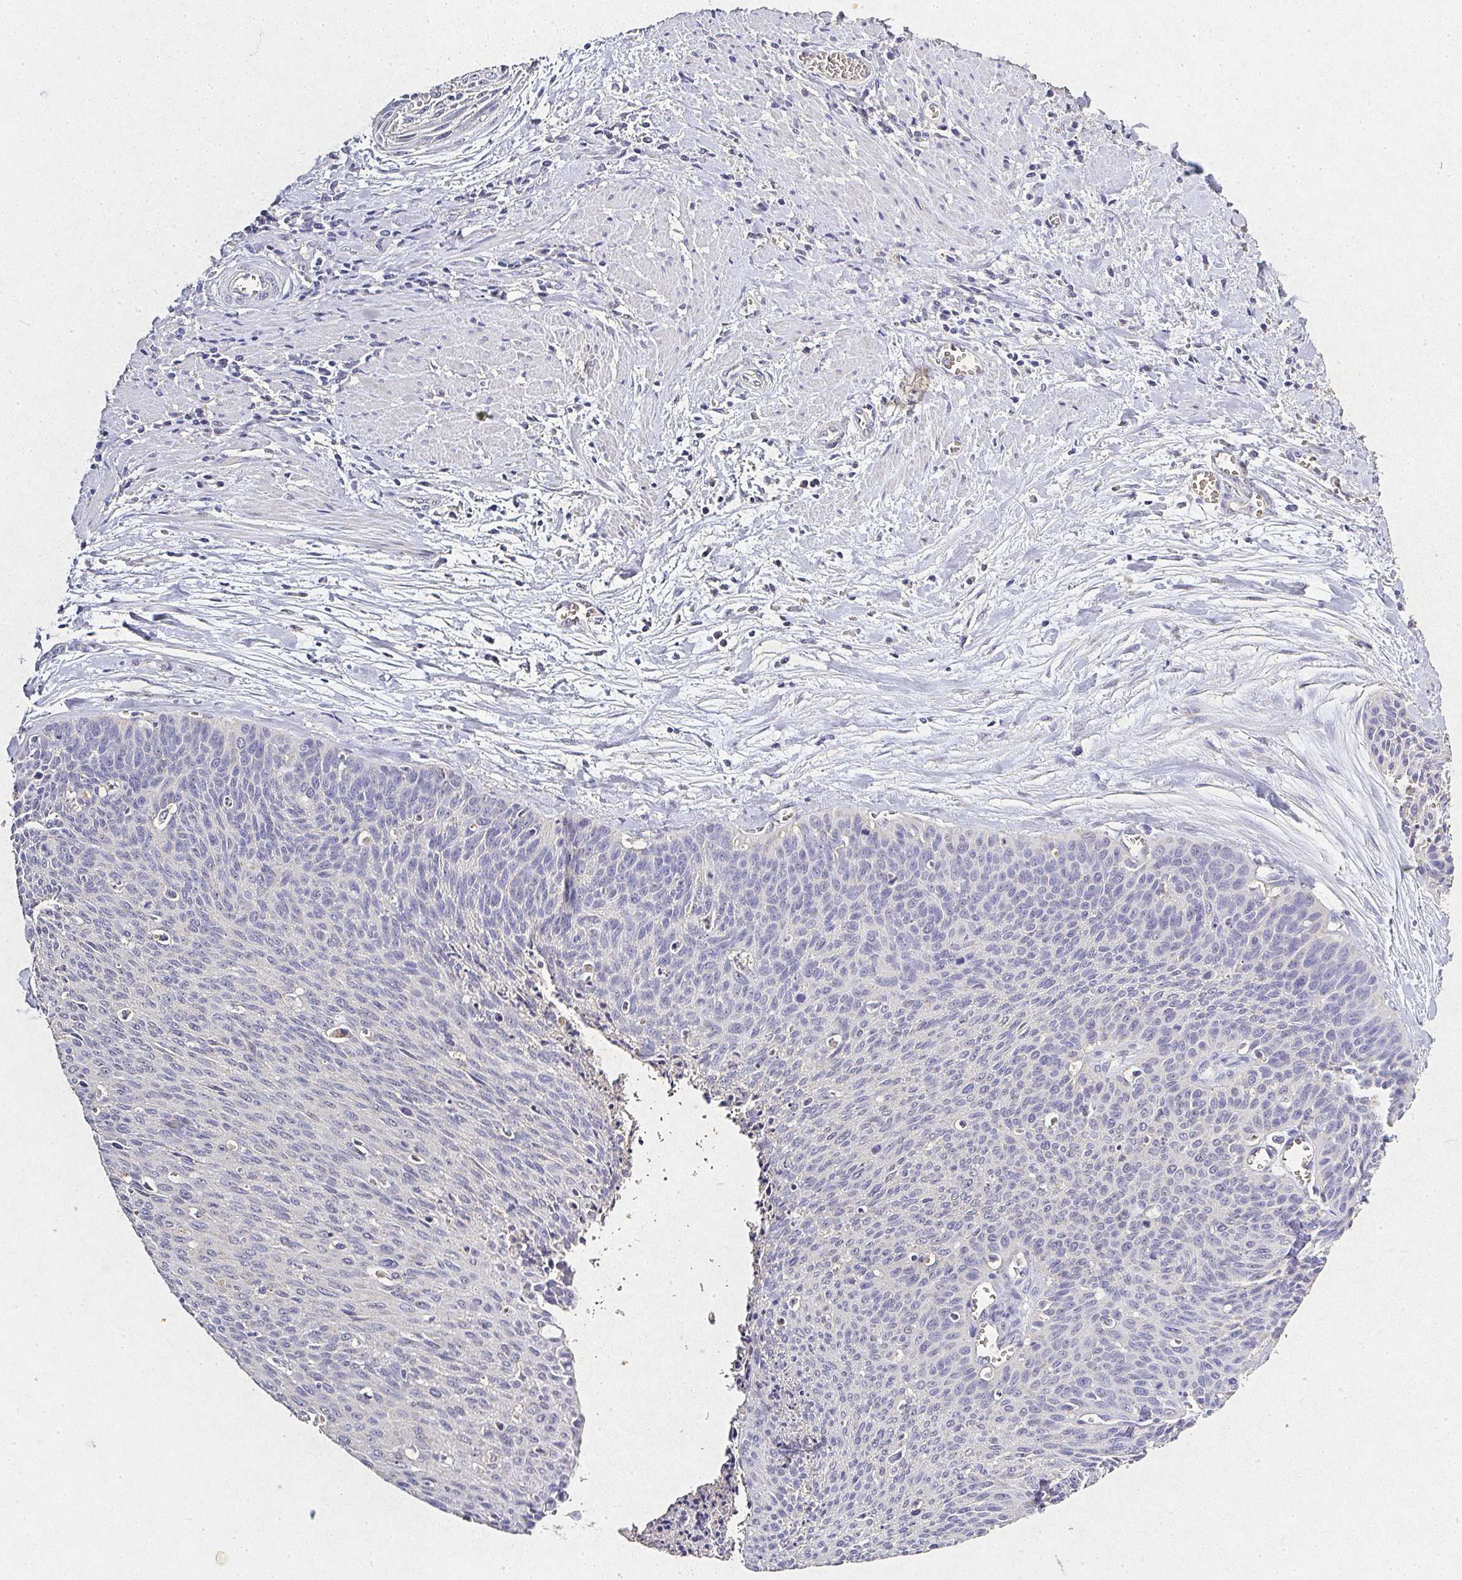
{"staining": {"intensity": "negative", "quantity": "none", "location": "none"}, "tissue": "cervical cancer", "cell_type": "Tumor cells", "image_type": "cancer", "snomed": [{"axis": "morphology", "description": "Squamous cell carcinoma, NOS"}, {"axis": "topography", "description": "Cervix"}], "caption": "This image is of squamous cell carcinoma (cervical) stained with immunohistochemistry (IHC) to label a protein in brown with the nuclei are counter-stained blue. There is no expression in tumor cells.", "gene": "RPS2", "patient": {"sex": "female", "age": 55}}